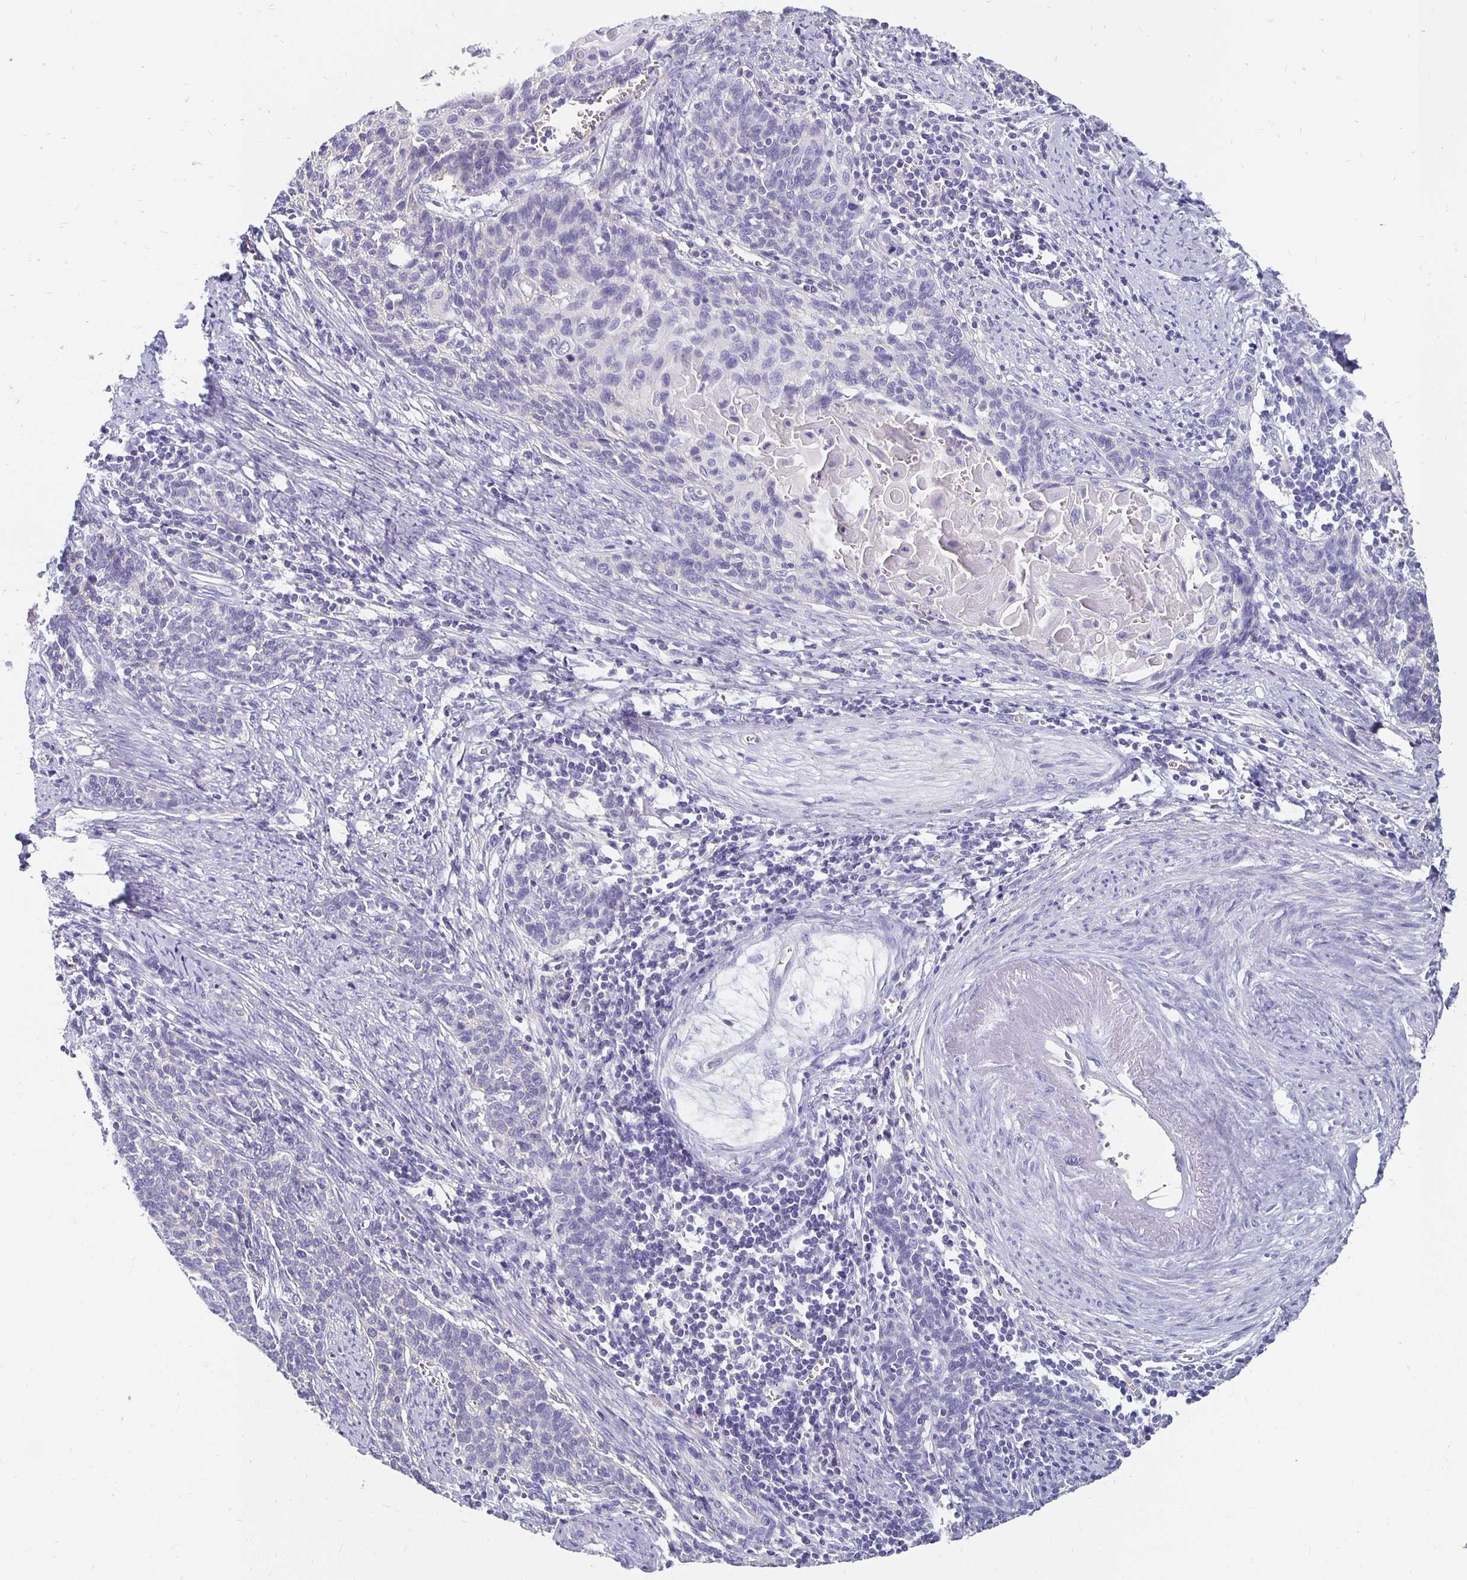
{"staining": {"intensity": "negative", "quantity": "none", "location": "none"}, "tissue": "cervical cancer", "cell_type": "Tumor cells", "image_type": "cancer", "snomed": [{"axis": "morphology", "description": "Squamous cell carcinoma, NOS"}, {"axis": "topography", "description": "Cervix"}], "caption": "IHC micrograph of neoplastic tissue: squamous cell carcinoma (cervical) stained with DAB (3,3'-diaminobenzidine) reveals no significant protein staining in tumor cells.", "gene": "APOB", "patient": {"sex": "female", "age": 39}}